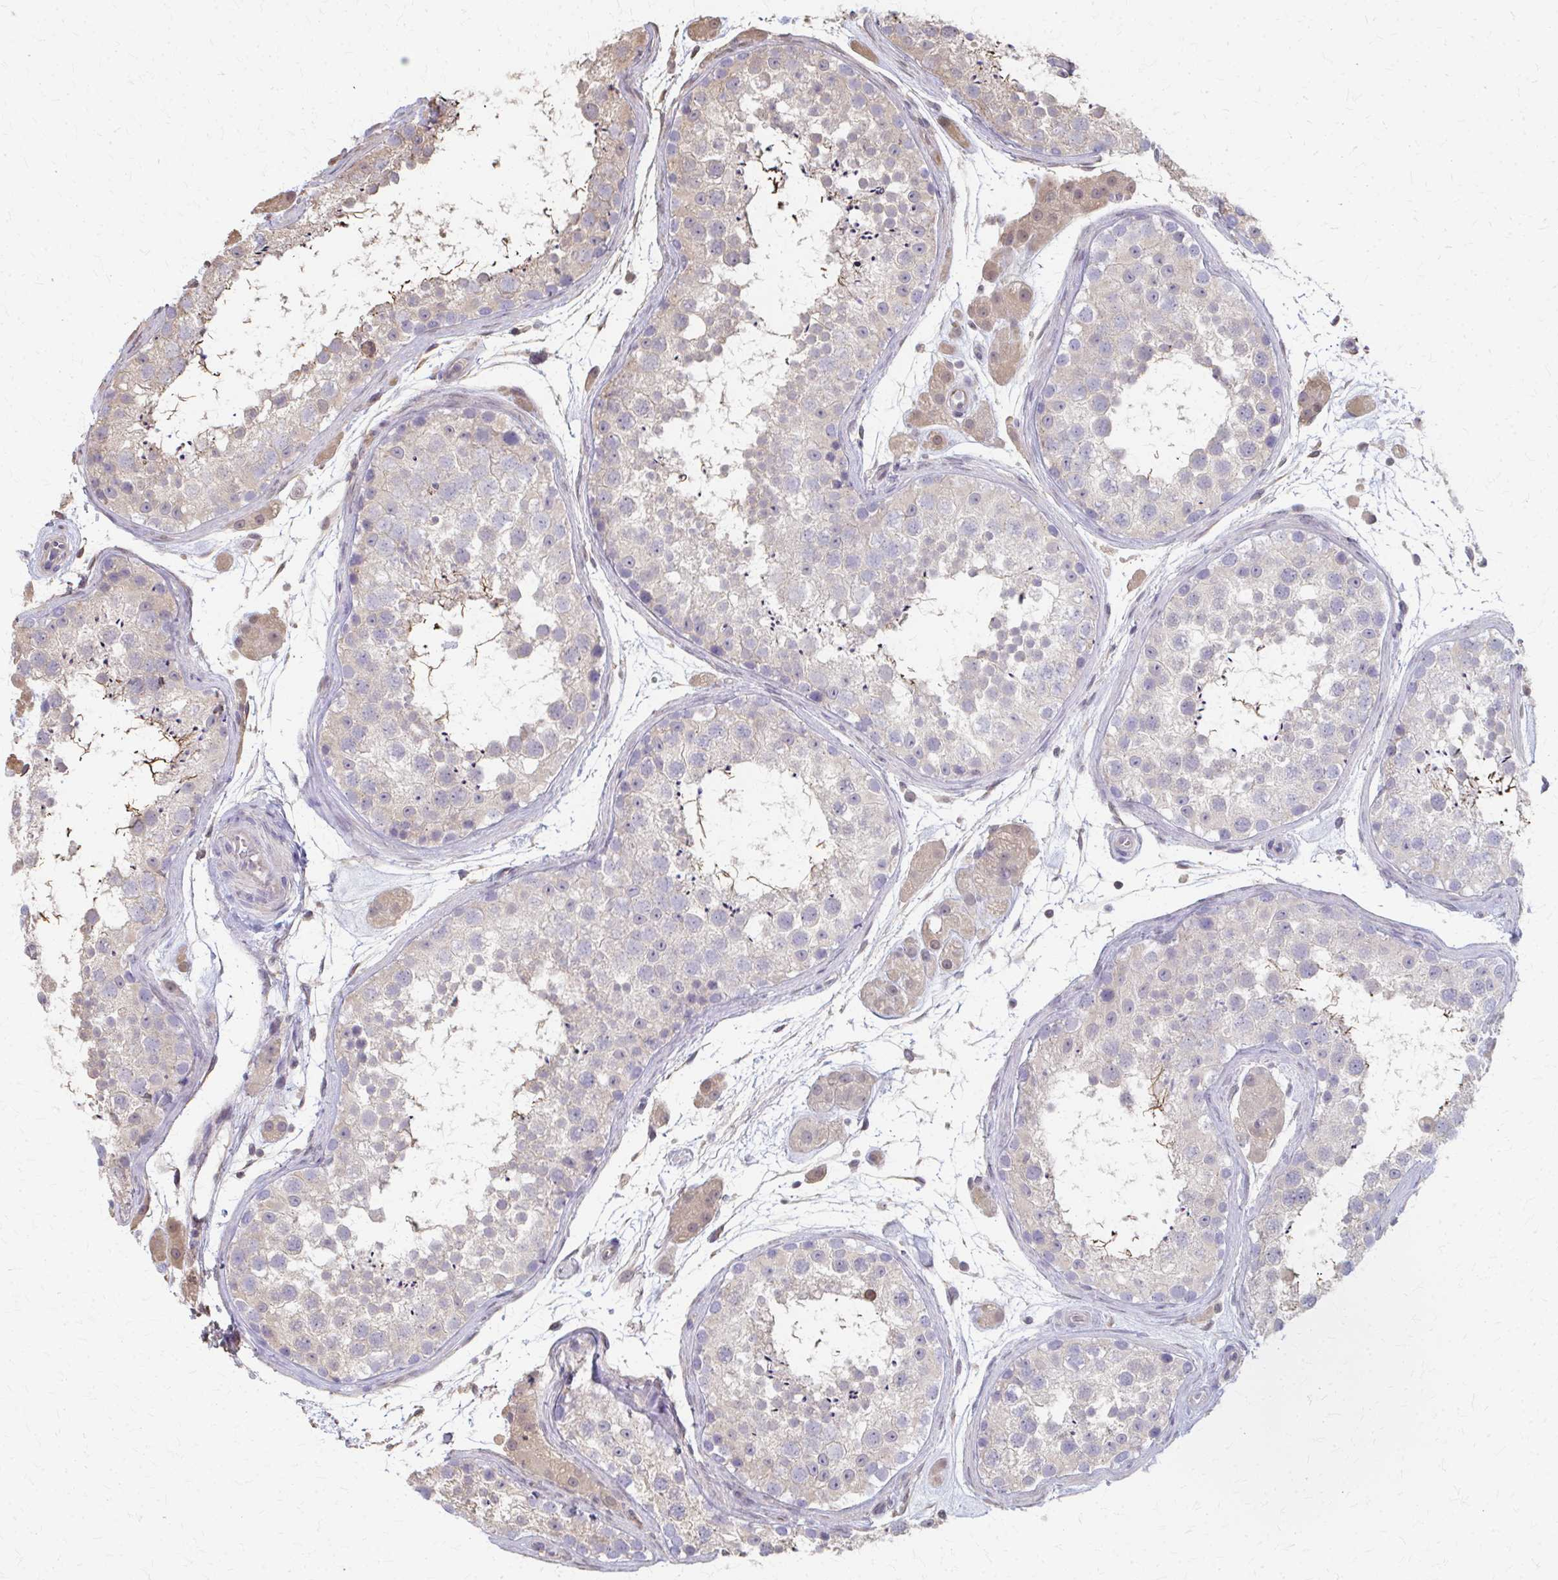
{"staining": {"intensity": "weak", "quantity": "25%-75%", "location": "cytoplasmic/membranous"}, "tissue": "testis", "cell_type": "Cells in seminiferous ducts", "image_type": "normal", "snomed": [{"axis": "morphology", "description": "Normal tissue, NOS"}, {"axis": "topography", "description": "Testis"}], "caption": "This image reveals IHC staining of normal testis, with low weak cytoplasmic/membranous expression in approximately 25%-75% of cells in seminiferous ducts.", "gene": "RABGAP1L", "patient": {"sex": "male", "age": 41}}